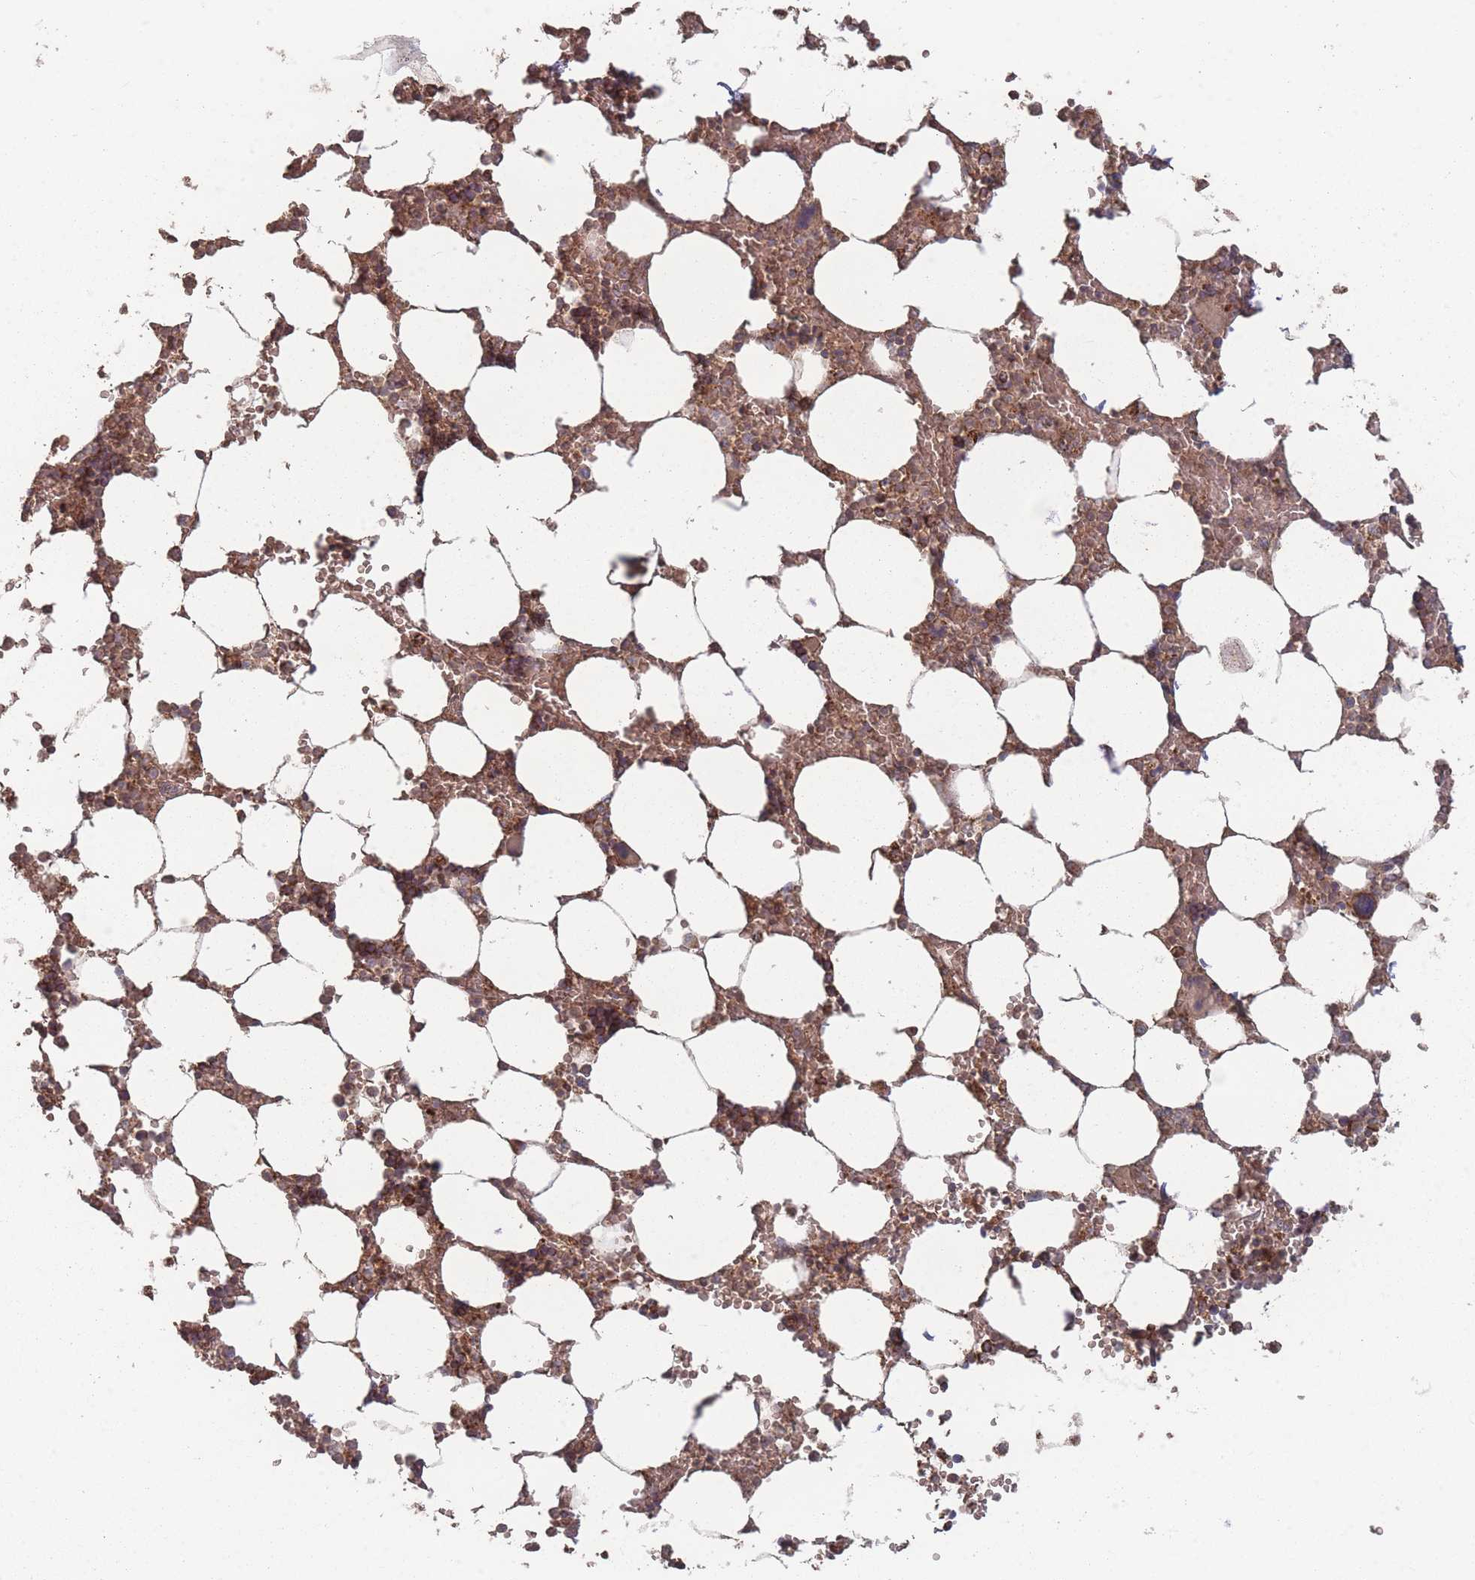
{"staining": {"intensity": "moderate", "quantity": ">75%", "location": "cytoplasmic/membranous"}, "tissue": "bone marrow", "cell_type": "Hematopoietic cells", "image_type": "normal", "snomed": [{"axis": "morphology", "description": "Normal tissue, NOS"}, {"axis": "topography", "description": "Bone marrow"}], "caption": "Unremarkable bone marrow was stained to show a protein in brown. There is medium levels of moderate cytoplasmic/membranous positivity in approximately >75% of hematopoietic cells. (brown staining indicates protein expression, while blue staining denotes nuclei).", "gene": "LYRM7", "patient": {"sex": "male", "age": 64}}